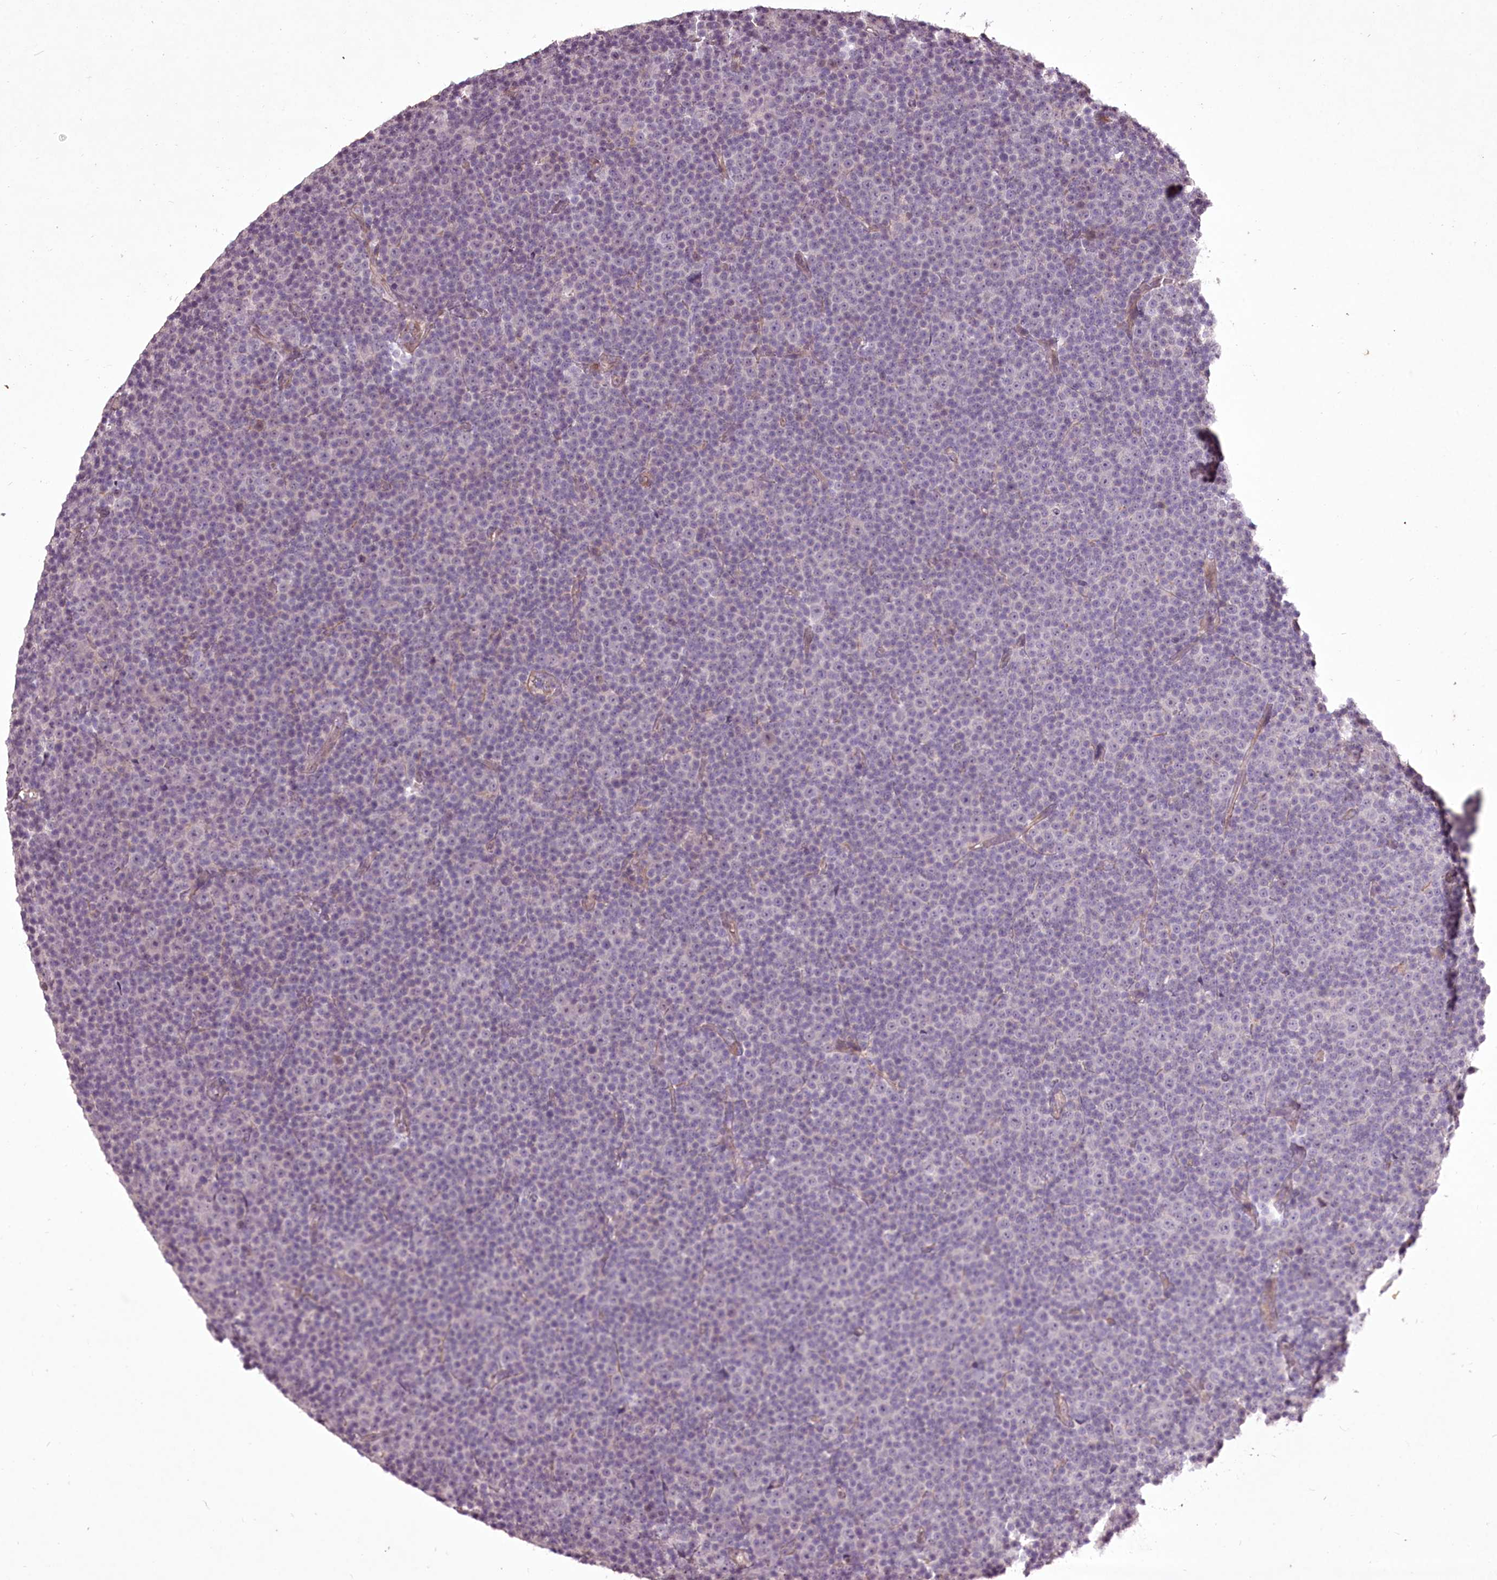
{"staining": {"intensity": "negative", "quantity": "none", "location": "none"}, "tissue": "lymphoma", "cell_type": "Tumor cells", "image_type": "cancer", "snomed": [{"axis": "morphology", "description": "Malignant lymphoma, non-Hodgkin's type, Low grade"}, {"axis": "topography", "description": "Lymph node"}], "caption": "The image shows no significant staining in tumor cells of low-grade malignant lymphoma, non-Hodgkin's type. The staining was performed using DAB (3,3'-diaminobenzidine) to visualize the protein expression in brown, while the nuclei were stained in blue with hematoxylin (Magnification: 20x).", "gene": "C1orf56", "patient": {"sex": "female", "age": 67}}